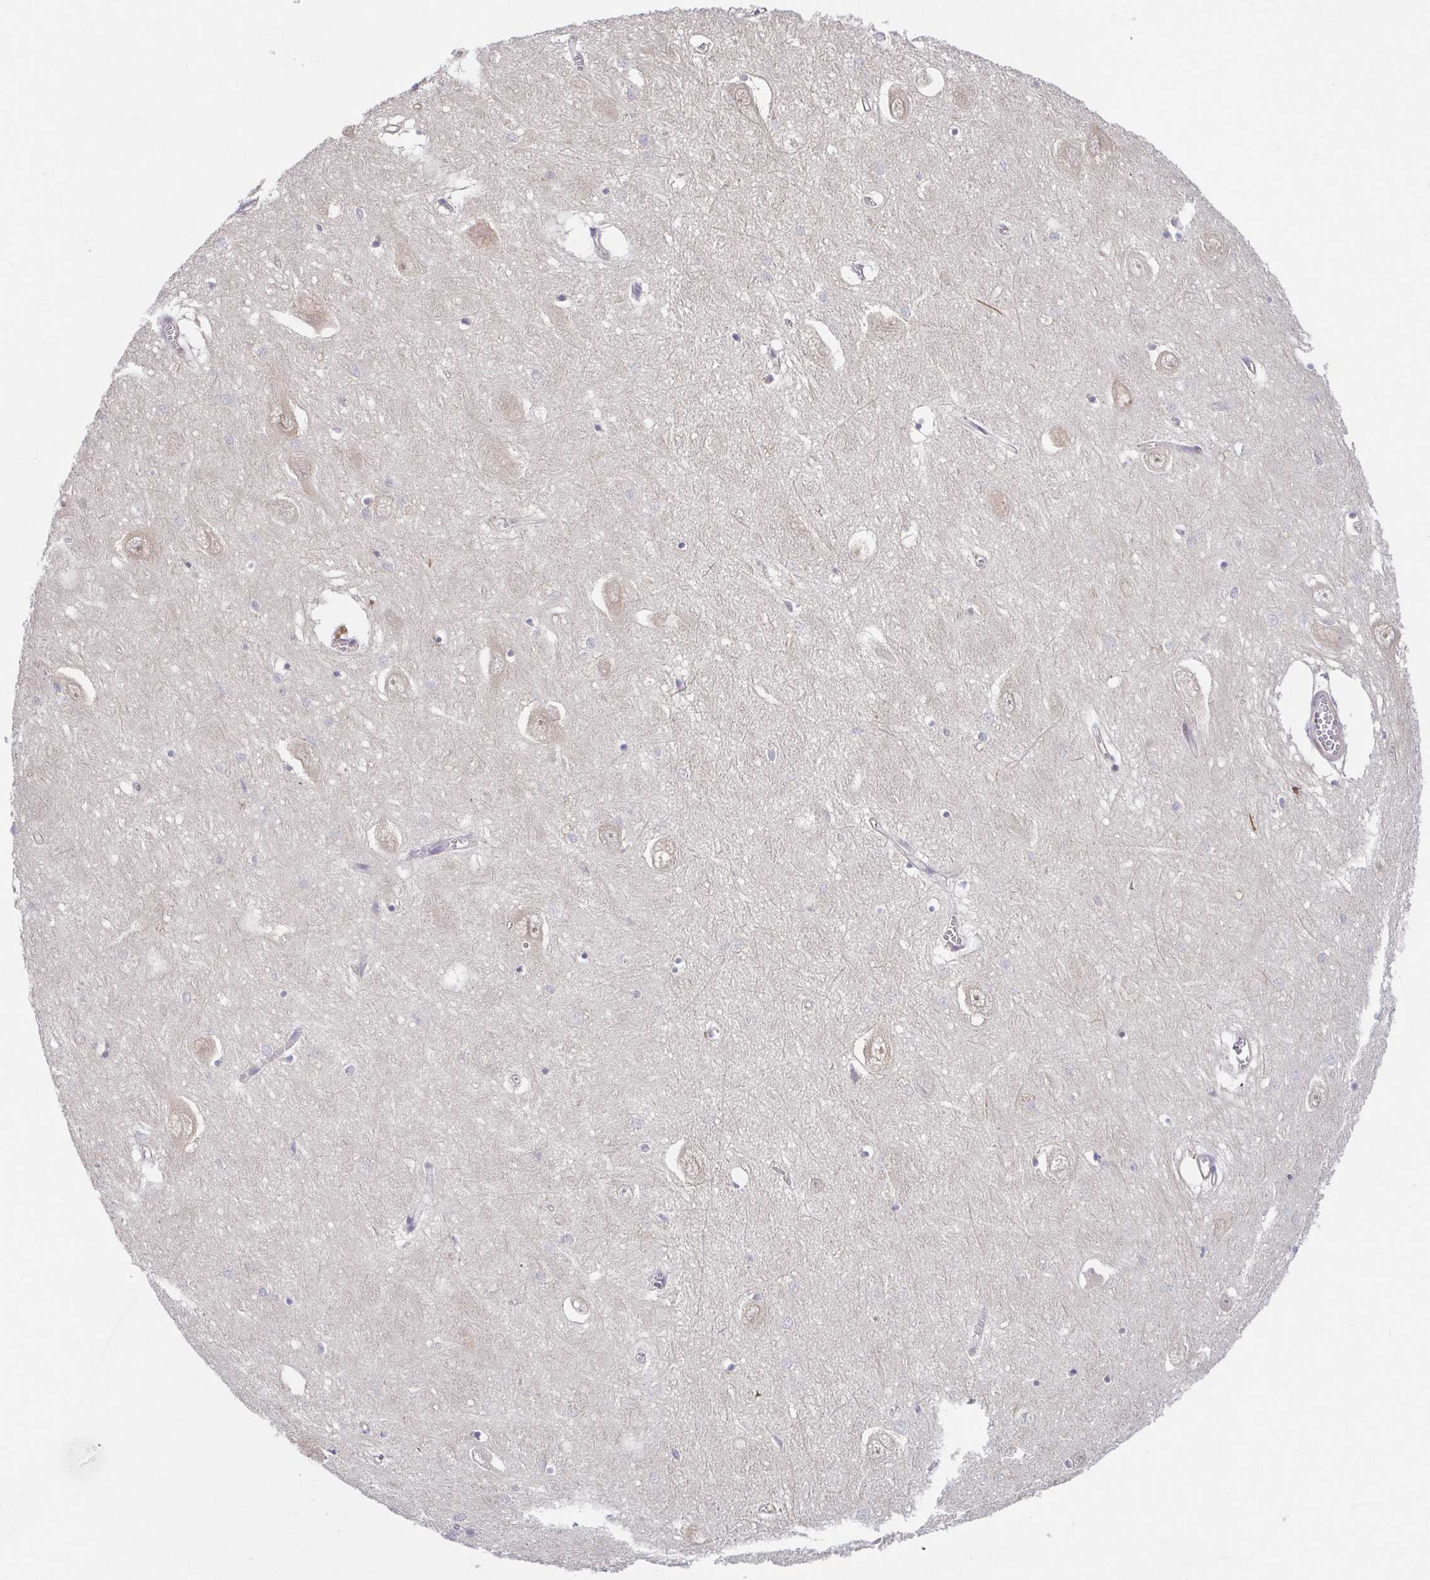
{"staining": {"intensity": "negative", "quantity": "none", "location": "none"}, "tissue": "hippocampus", "cell_type": "Glial cells", "image_type": "normal", "snomed": [{"axis": "morphology", "description": "Normal tissue, NOS"}, {"axis": "topography", "description": "Hippocampus"}], "caption": "A histopathology image of human hippocampus is negative for staining in glial cells. The staining is performed using DAB (3,3'-diaminobenzidine) brown chromogen with nuclei counter-stained in using hematoxylin.", "gene": "PREPL", "patient": {"sex": "female", "age": 64}}